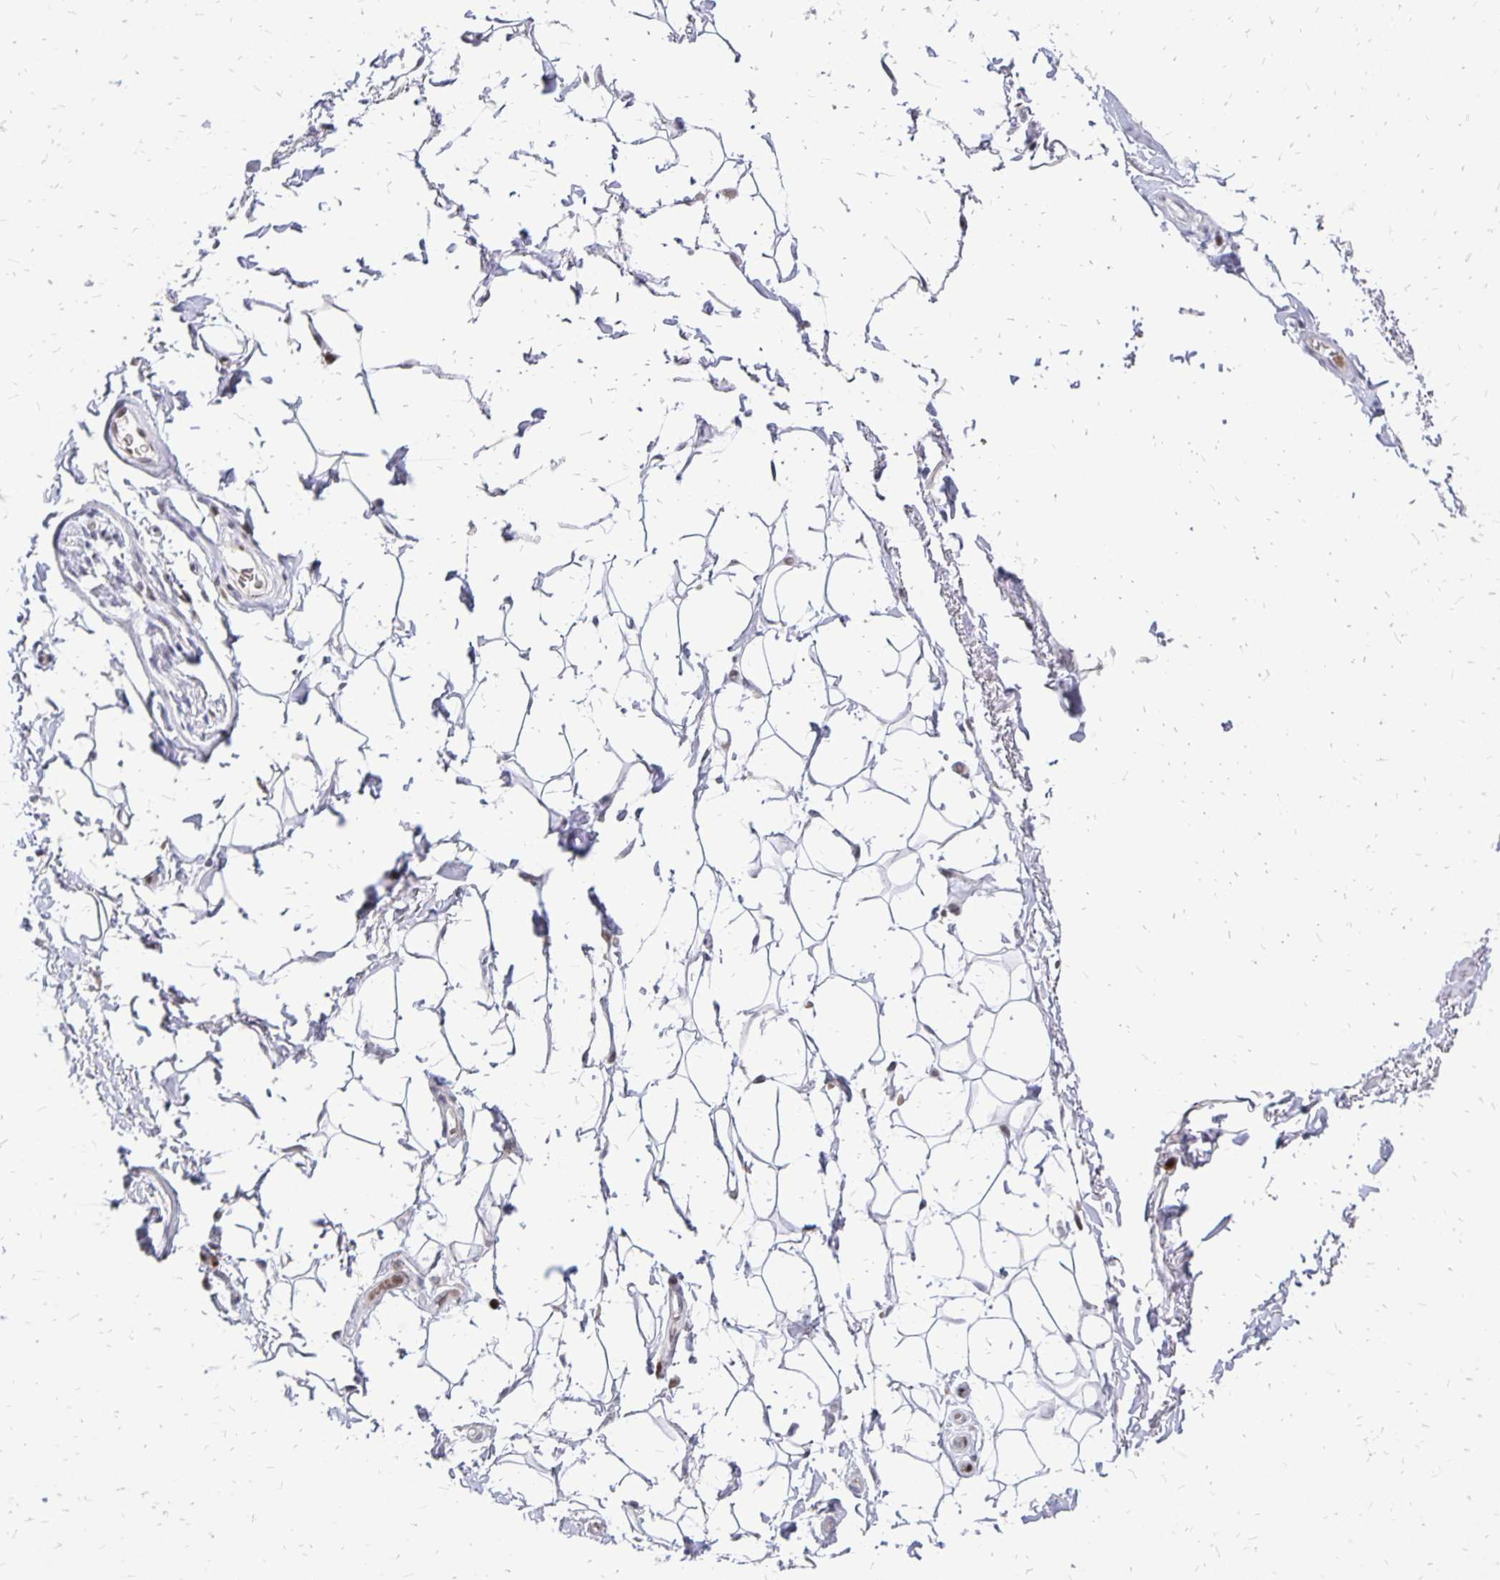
{"staining": {"intensity": "negative", "quantity": "none", "location": "none"}, "tissue": "adipose tissue", "cell_type": "Adipocytes", "image_type": "normal", "snomed": [{"axis": "morphology", "description": "Normal tissue, NOS"}, {"axis": "topography", "description": "Anal"}, {"axis": "topography", "description": "Peripheral nerve tissue"}], "caption": "Adipocytes are negative for protein expression in normal human adipose tissue. (Brightfield microscopy of DAB (3,3'-diaminobenzidine) immunohistochemistry at high magnification).", "gene": "DCK", "patient": {"sex": "male", "age": 51}}